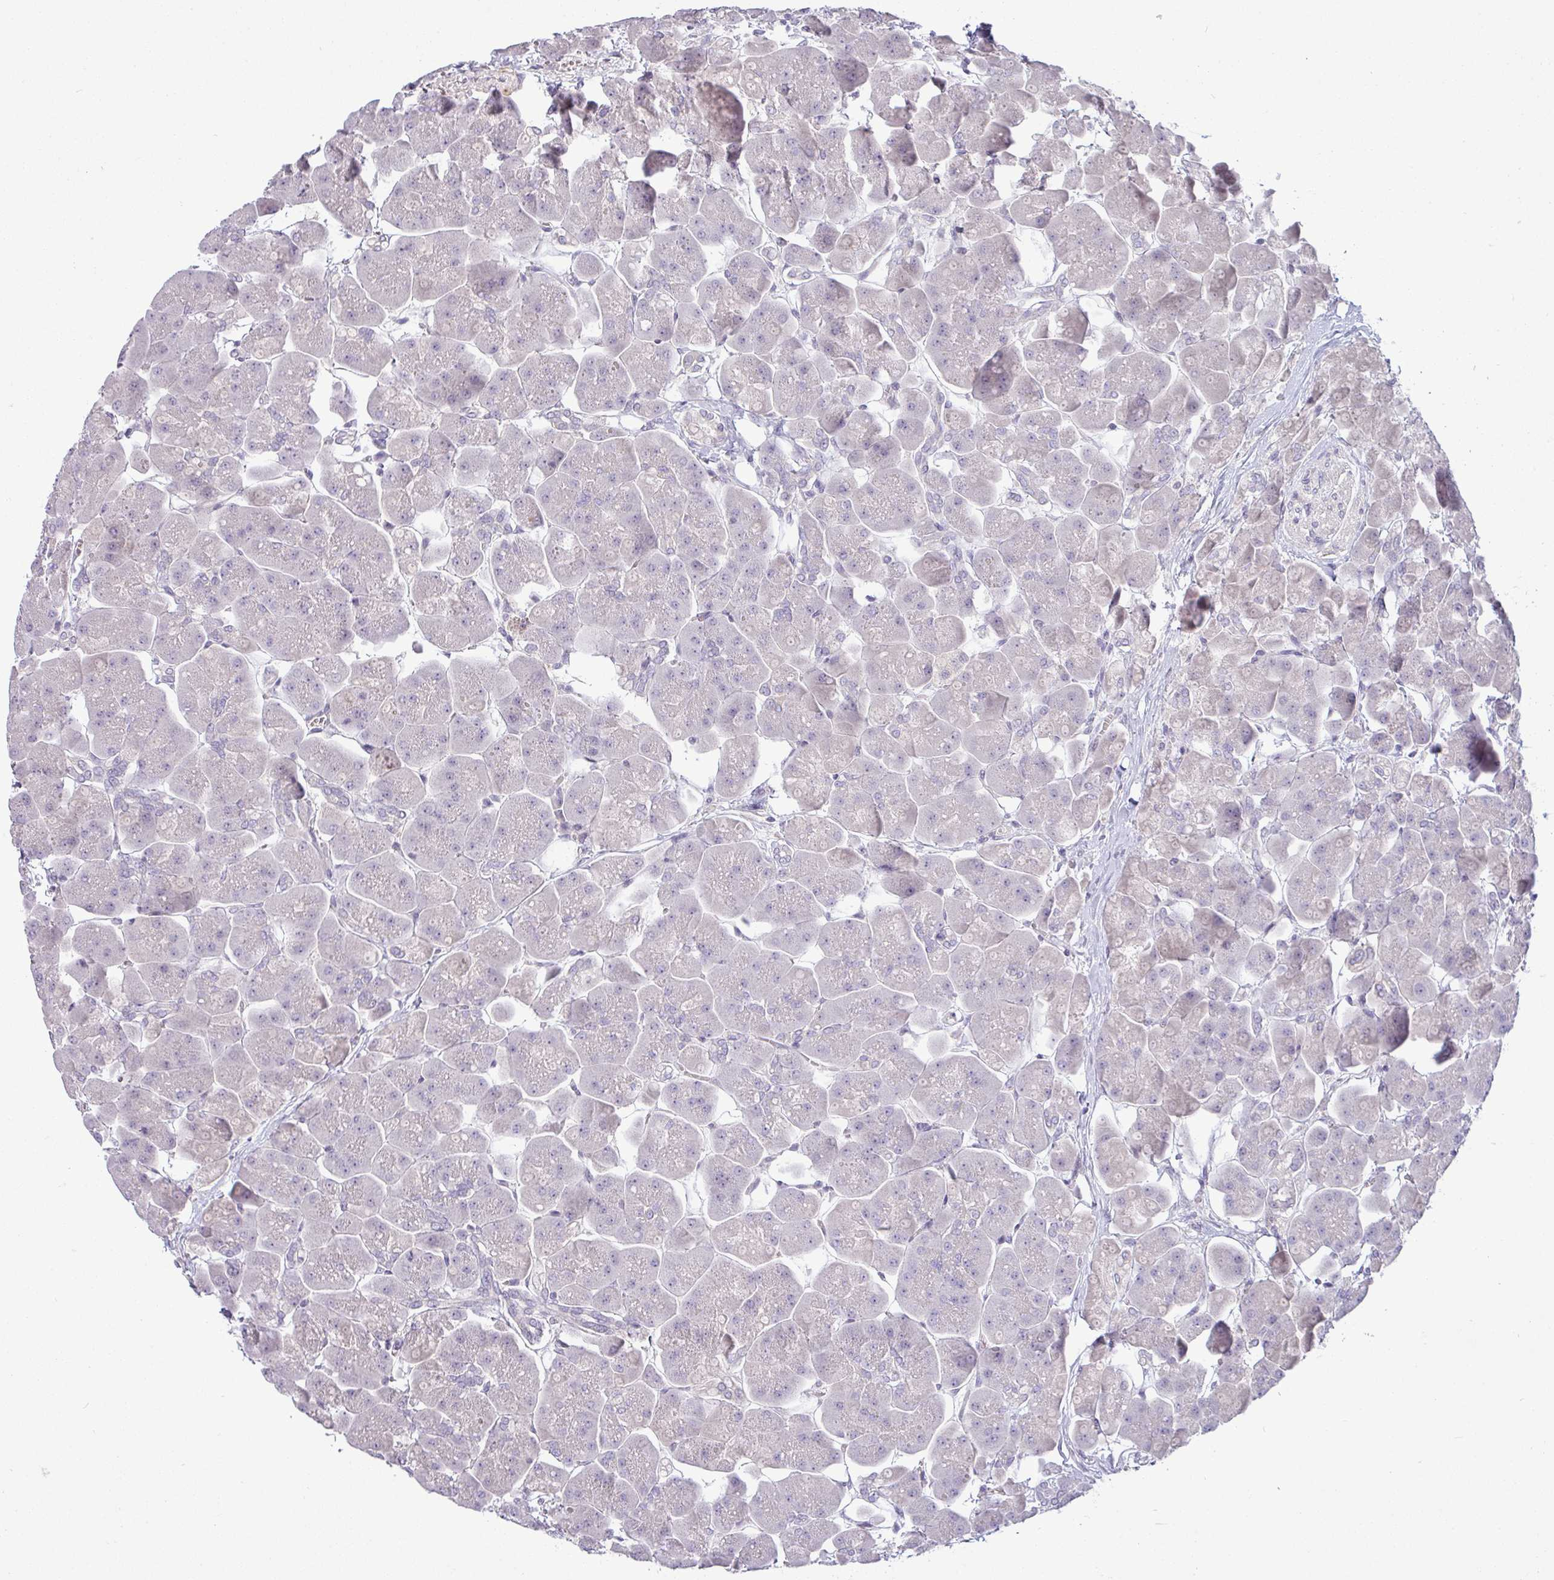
{"staining": {"intensity": "negative", "quantity": "none", "location": "none"}, "tissue": "pancreas", "cell_type": "Exocrine glandular cells", "image_type": "normal", "snomed": [{"axis": "morphology", "description": "Normal tissue, NOS"}, {"axis": "topography", "description": "Pancreas"}], "caption": "IHC of benign pancreas exhibits no positivity in exocrine glandular cells.", "gene": "APOM", "patient": {"sex": "male", "age": 66}}